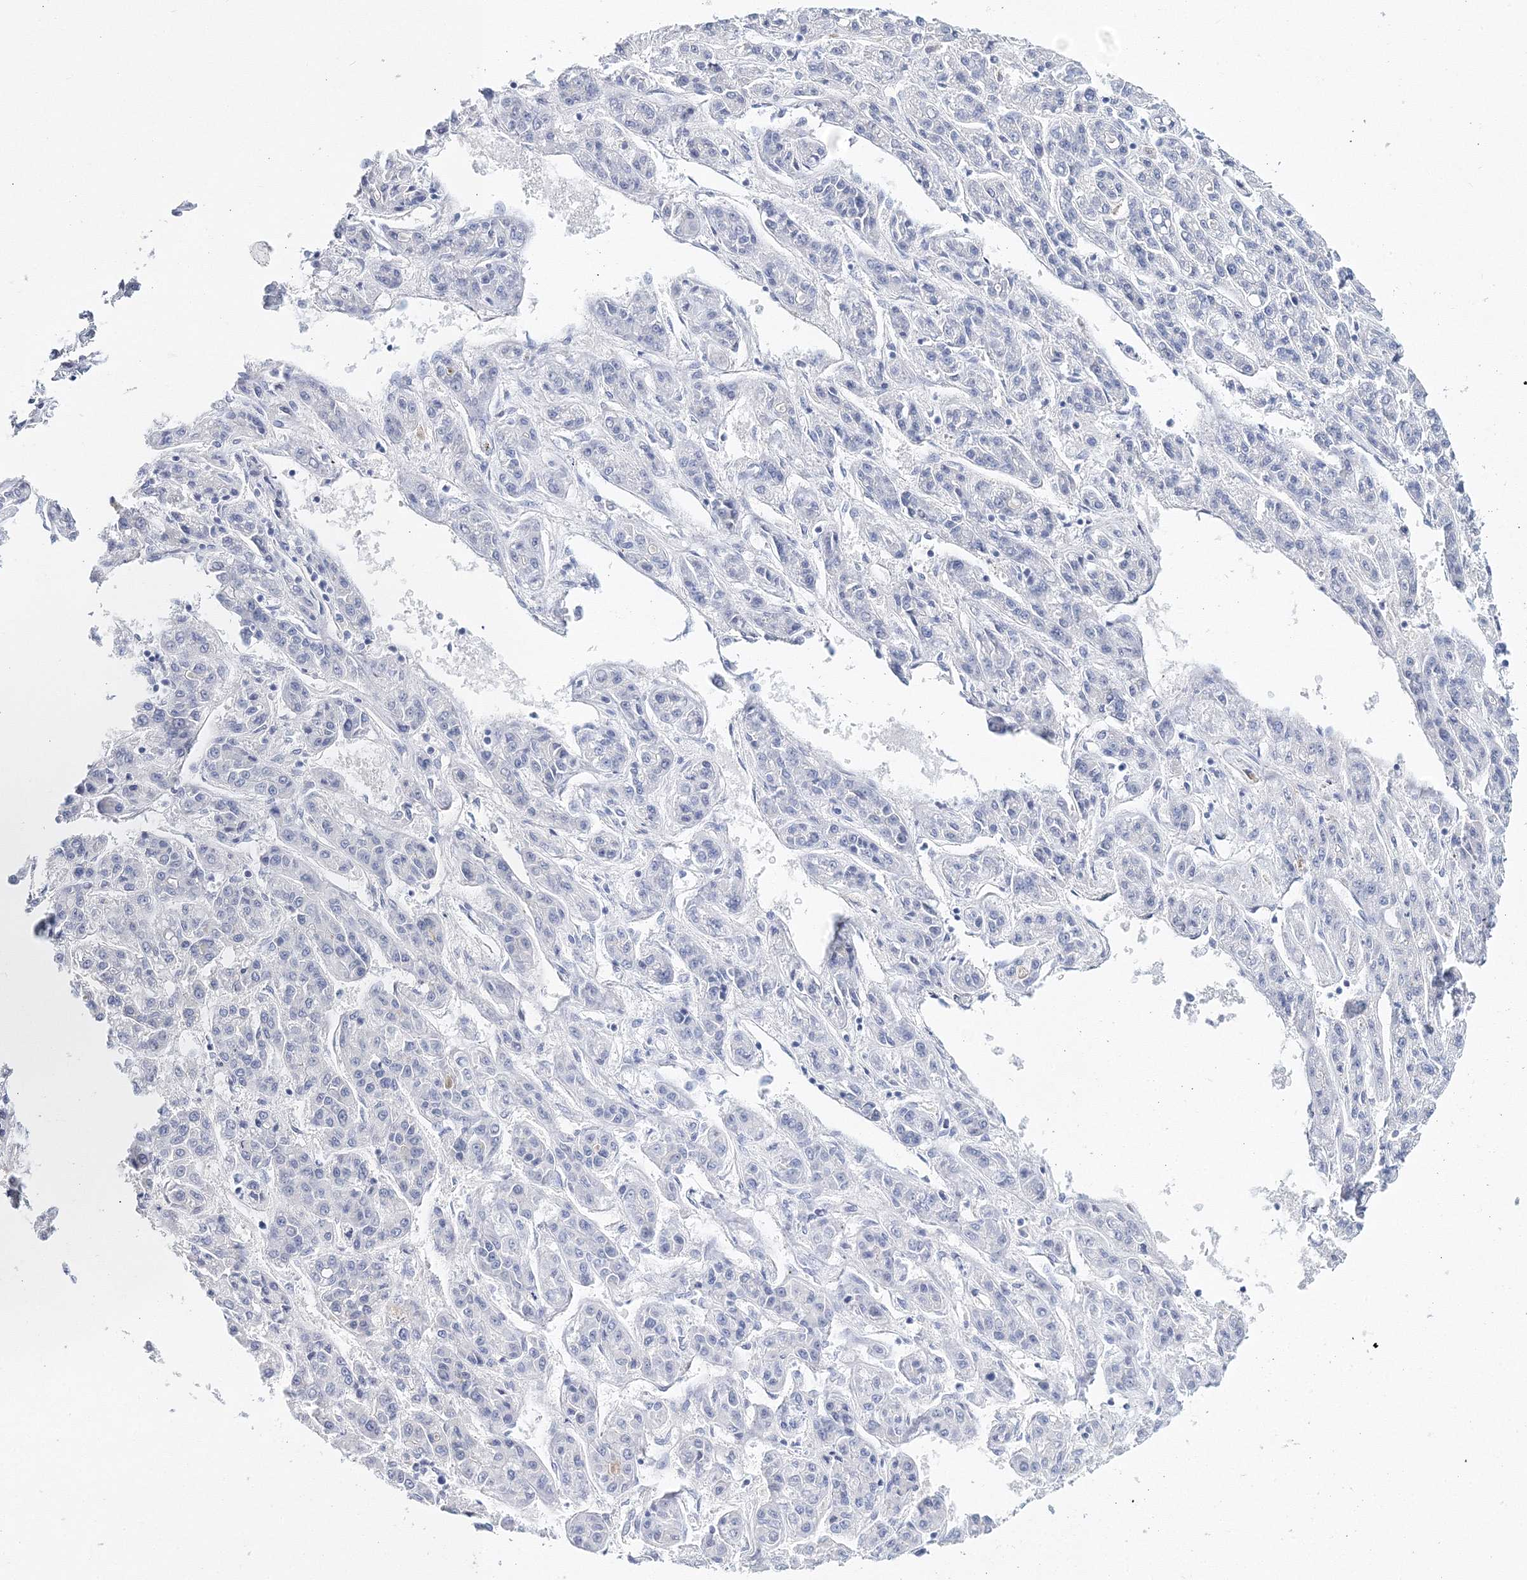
{"staining": {"intensity": "negative", "quantity": "none", "location": "none"}, "tissue": "liver cancer", "cell_type": "Tumor cells", "image_type": "cancer", "snomed": [{"axis": "morphology", "description": "Carcinoma, Hepatocellular, NOS"}, {"axis": "topography", "description": "Liver"}], "caption": "An IHC image of liver hepatocellular carcinoma is shown. There is no staining in tumor cells of liver hepatocellular carcinoma.", "gene": "MYOZ2", "patient": {"sex": "male", "age": 70}}